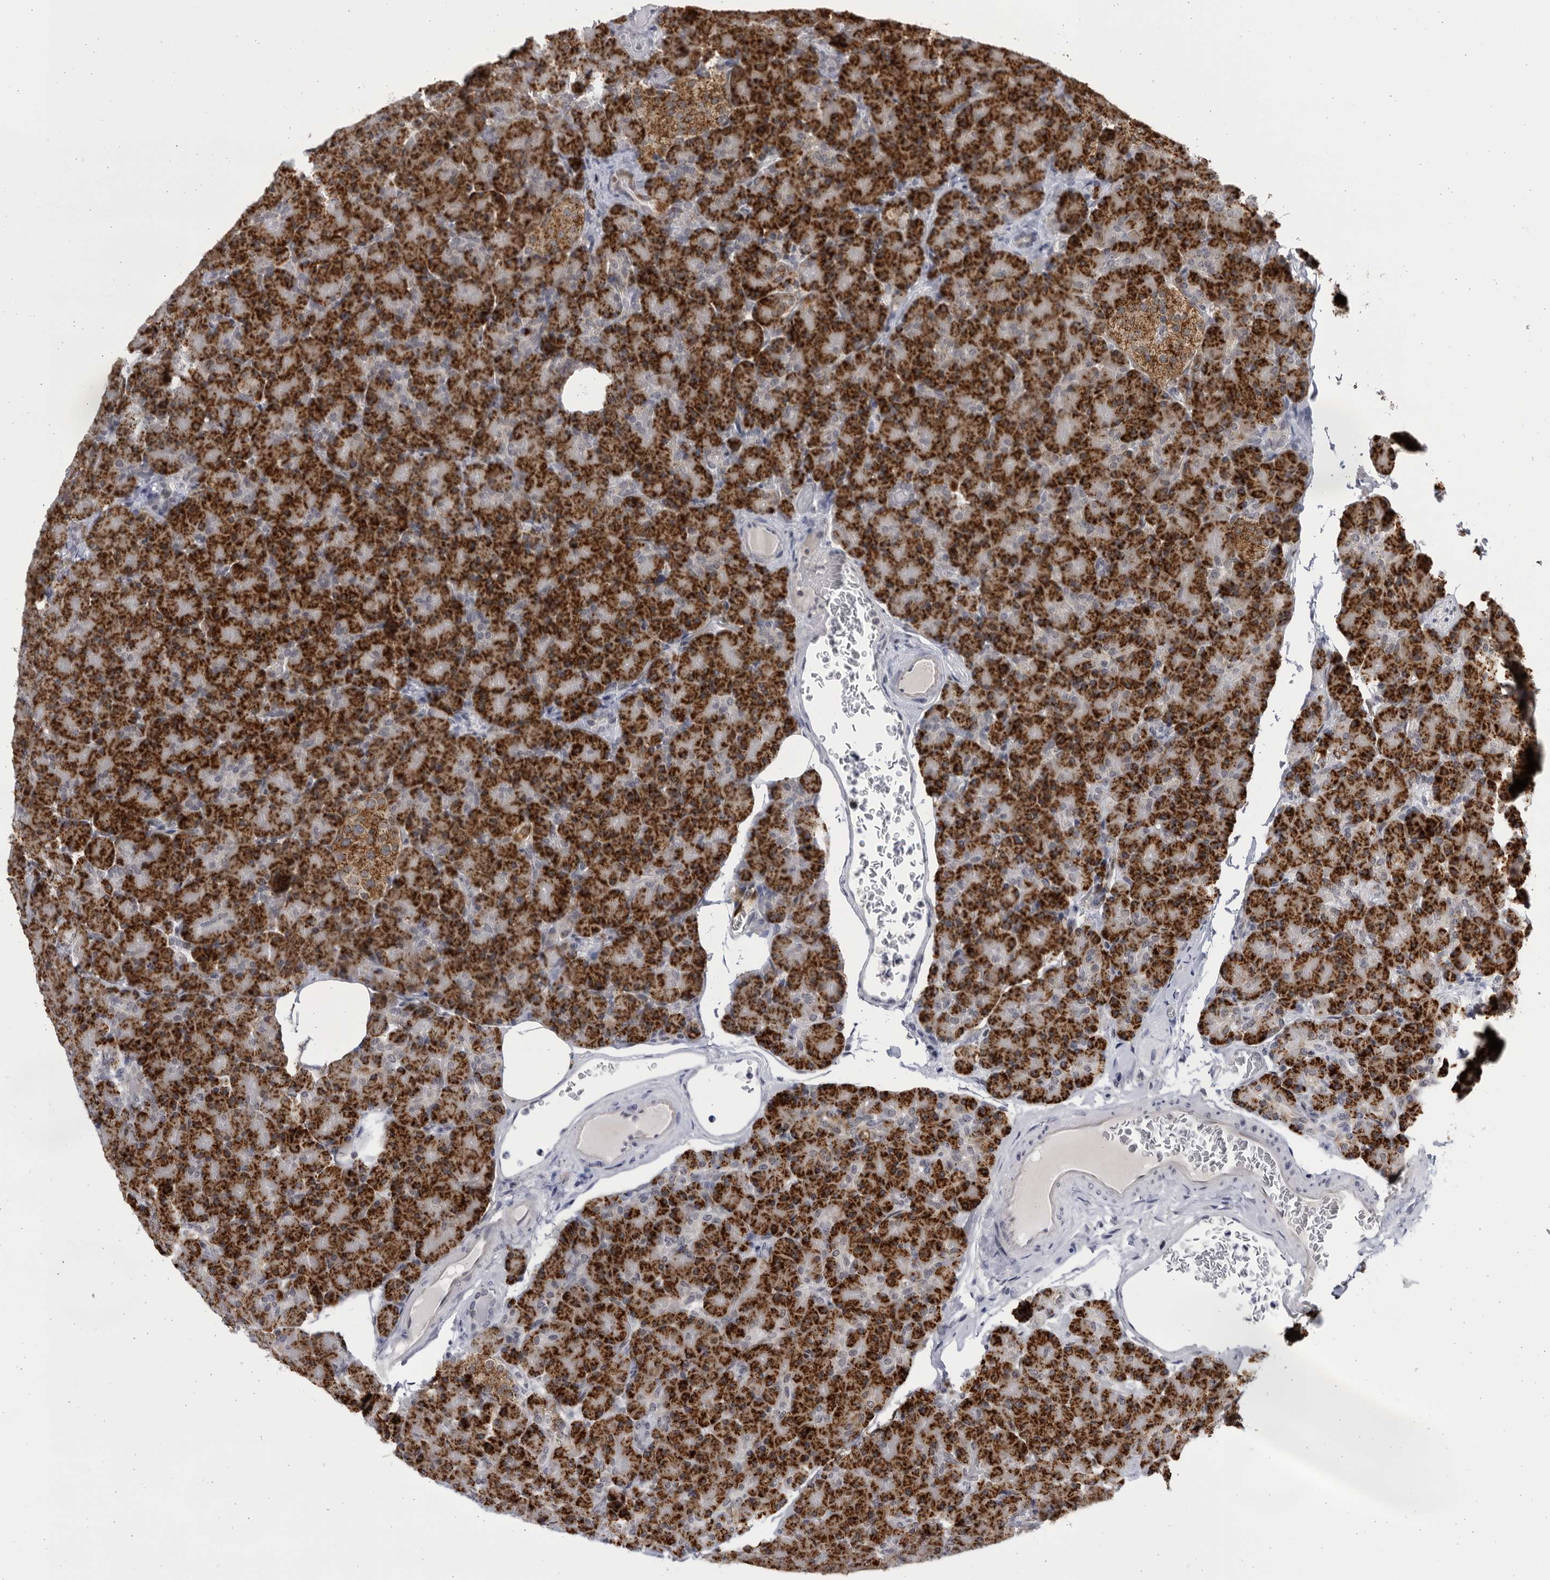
{"staining": {"intensity": "strong", "quantity": ">75%", "location": "cytoplasmic/membranous"}, "tissue": "pancreas", "cell_type": "Exocrine glandular cells", "image_type": "normal", "snomed": [{"axis": "morphology", "description": "Normal tissue, NOS"}, {"axis": "topography", "description": "Pancreas"}], "caption": "IHC (DAB) staining of unremarkable human pancreas displays strong cytoplasmic/membranous protein positivity in approximately >75% of exocrine glandular cells. (Stains: DAB (3,3'-diaminobenzidine) in brown, nuclei in blue, Microscopy: brightfield microscopy at high magnification).", "gene": "SLC25A22", "patient": {"sex": "female", "age": 43}}